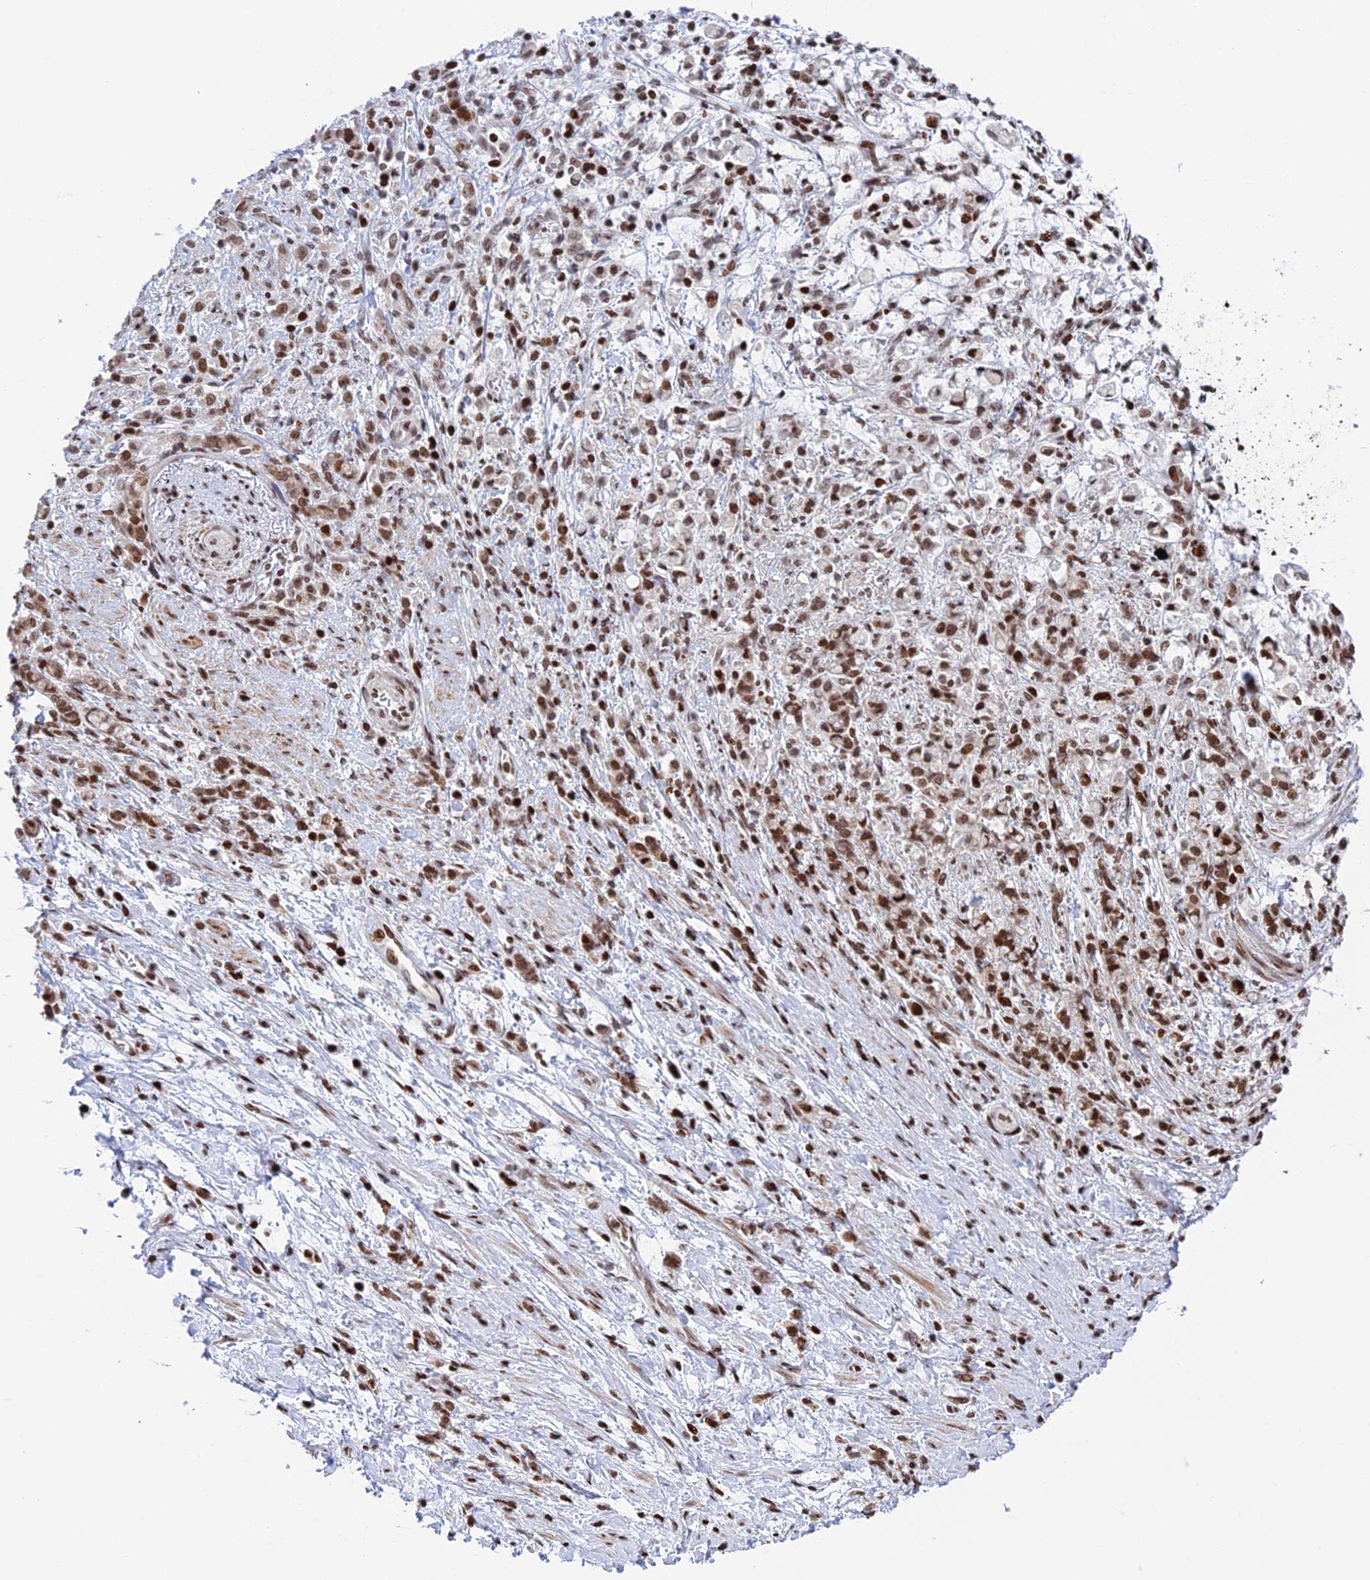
{"staining": {"intensity": "moderate", "quantity": ">75%", "location": "nuclear"}, "tissue": "stomach cancer", "cell_type": "Tumor cells", "image_type": "cancer", "snomed": [{"axis": "morphology", "description": "Adenocarcinoma, NOS"}, {"axis": "topography", "description": "Stomach"}], "caption": "The photomicrograph shows staining of stomach cancer (adenocarcinoma), revealing moderate nuclear protein expression (brown color) within tumor cells. Using DAB (3,3'-diaminobenzidine) (brown) and hematoxylin (blue) stains, captured at high magnification using brightfield microscopy.", "gene": "RPAP1", "patient": {"sex": "female", "age": 60}}